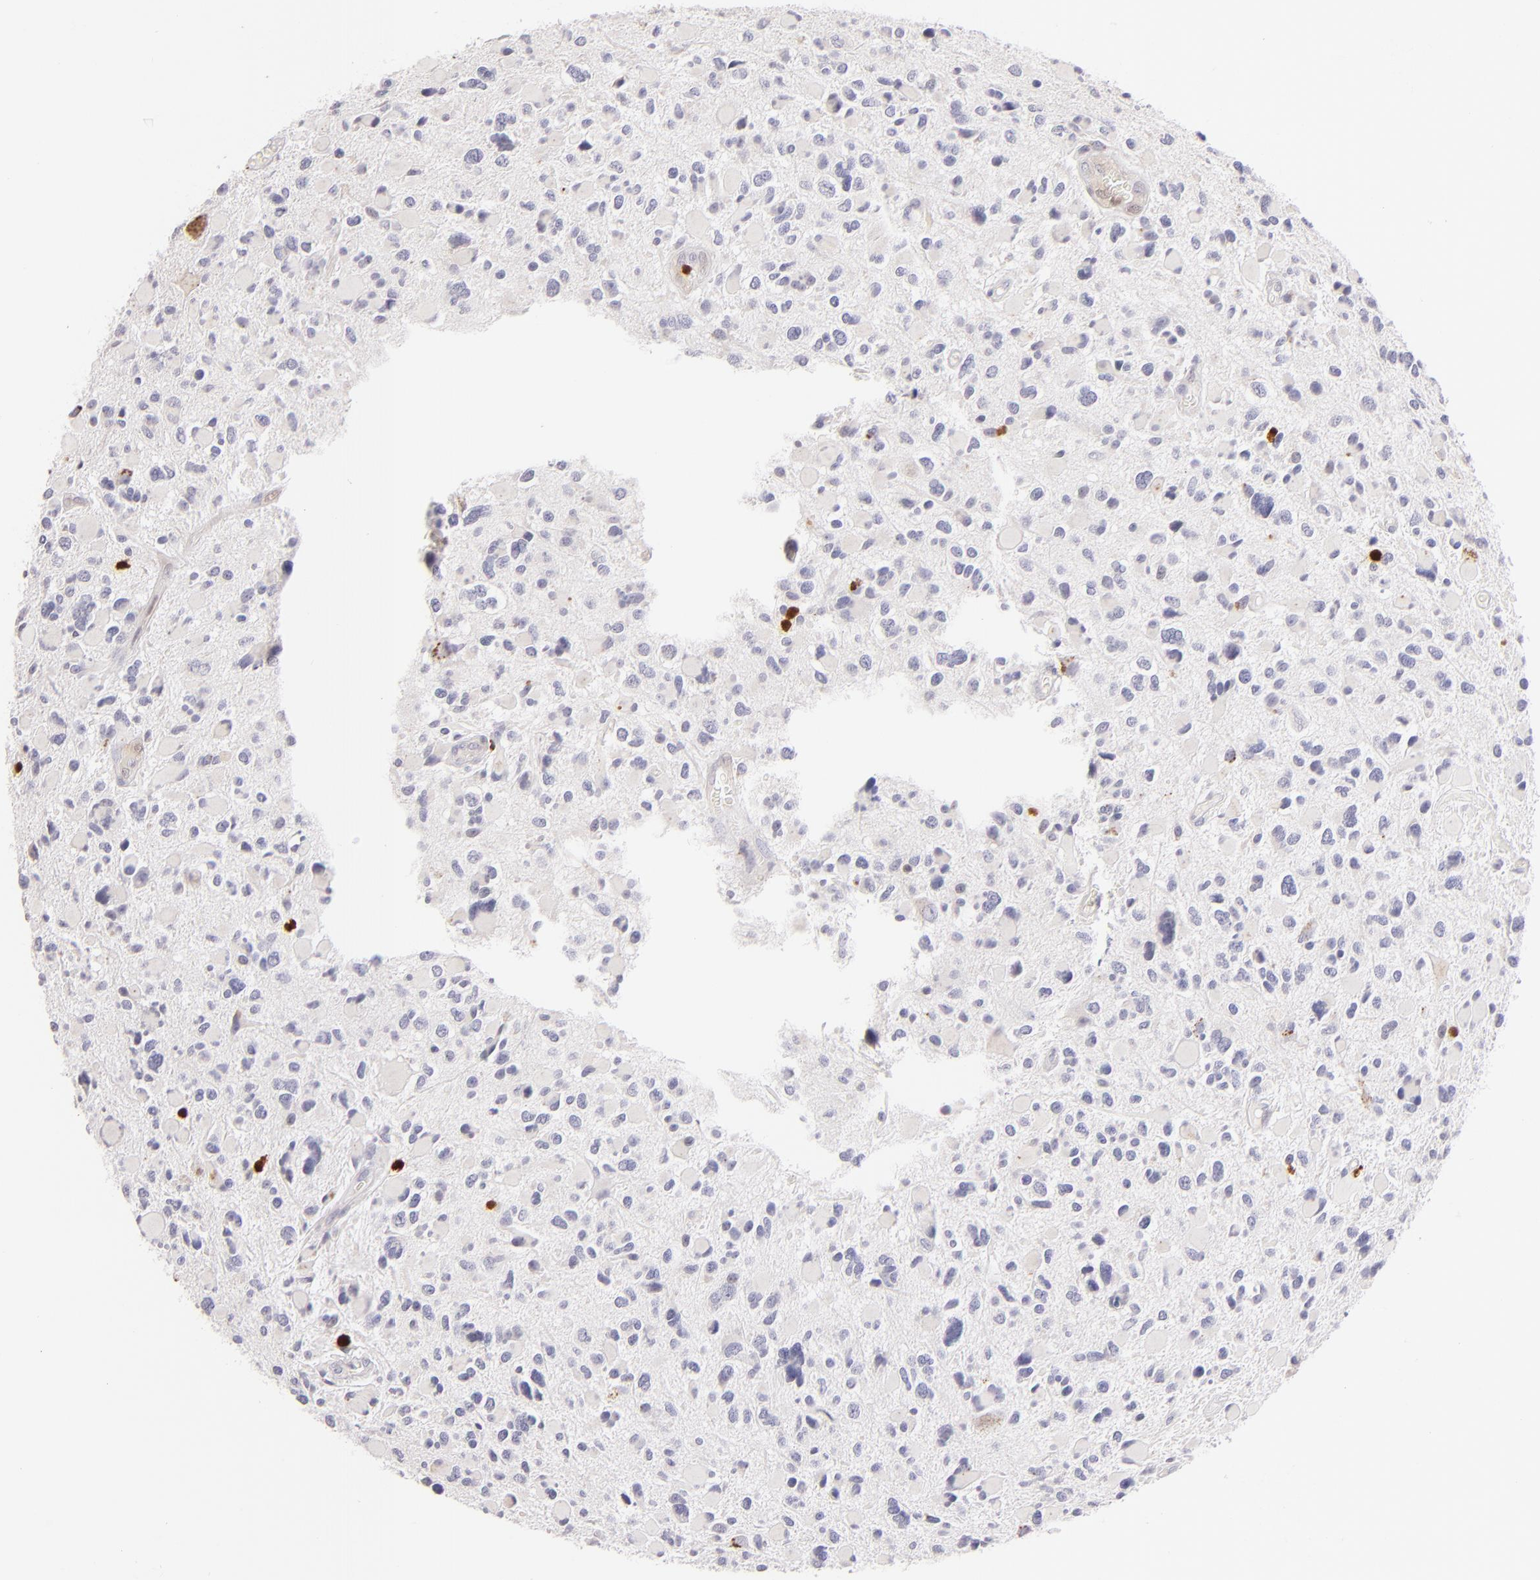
{"staining": {"intensity": "negative", "quantity": "none", "location": "none"}, "tissue": "glioma", "cell_type": "Tumor cells", "image_type": "cancer", "snomed": [{"axis": "morphology", "description": "Glioma, malignant, High grade"}, {"axis": "topography", "description": "Brain"}], "caption": "Protein analysis of glioma demonstrates no significant staining in tumor cells. (Brightfield microscopy of DAB (3,3'-diaminobenzidine) immunohistochemistry at high magnification).", "gene": "ZAP70", "patient": {"sex": "female", "age": 37}}